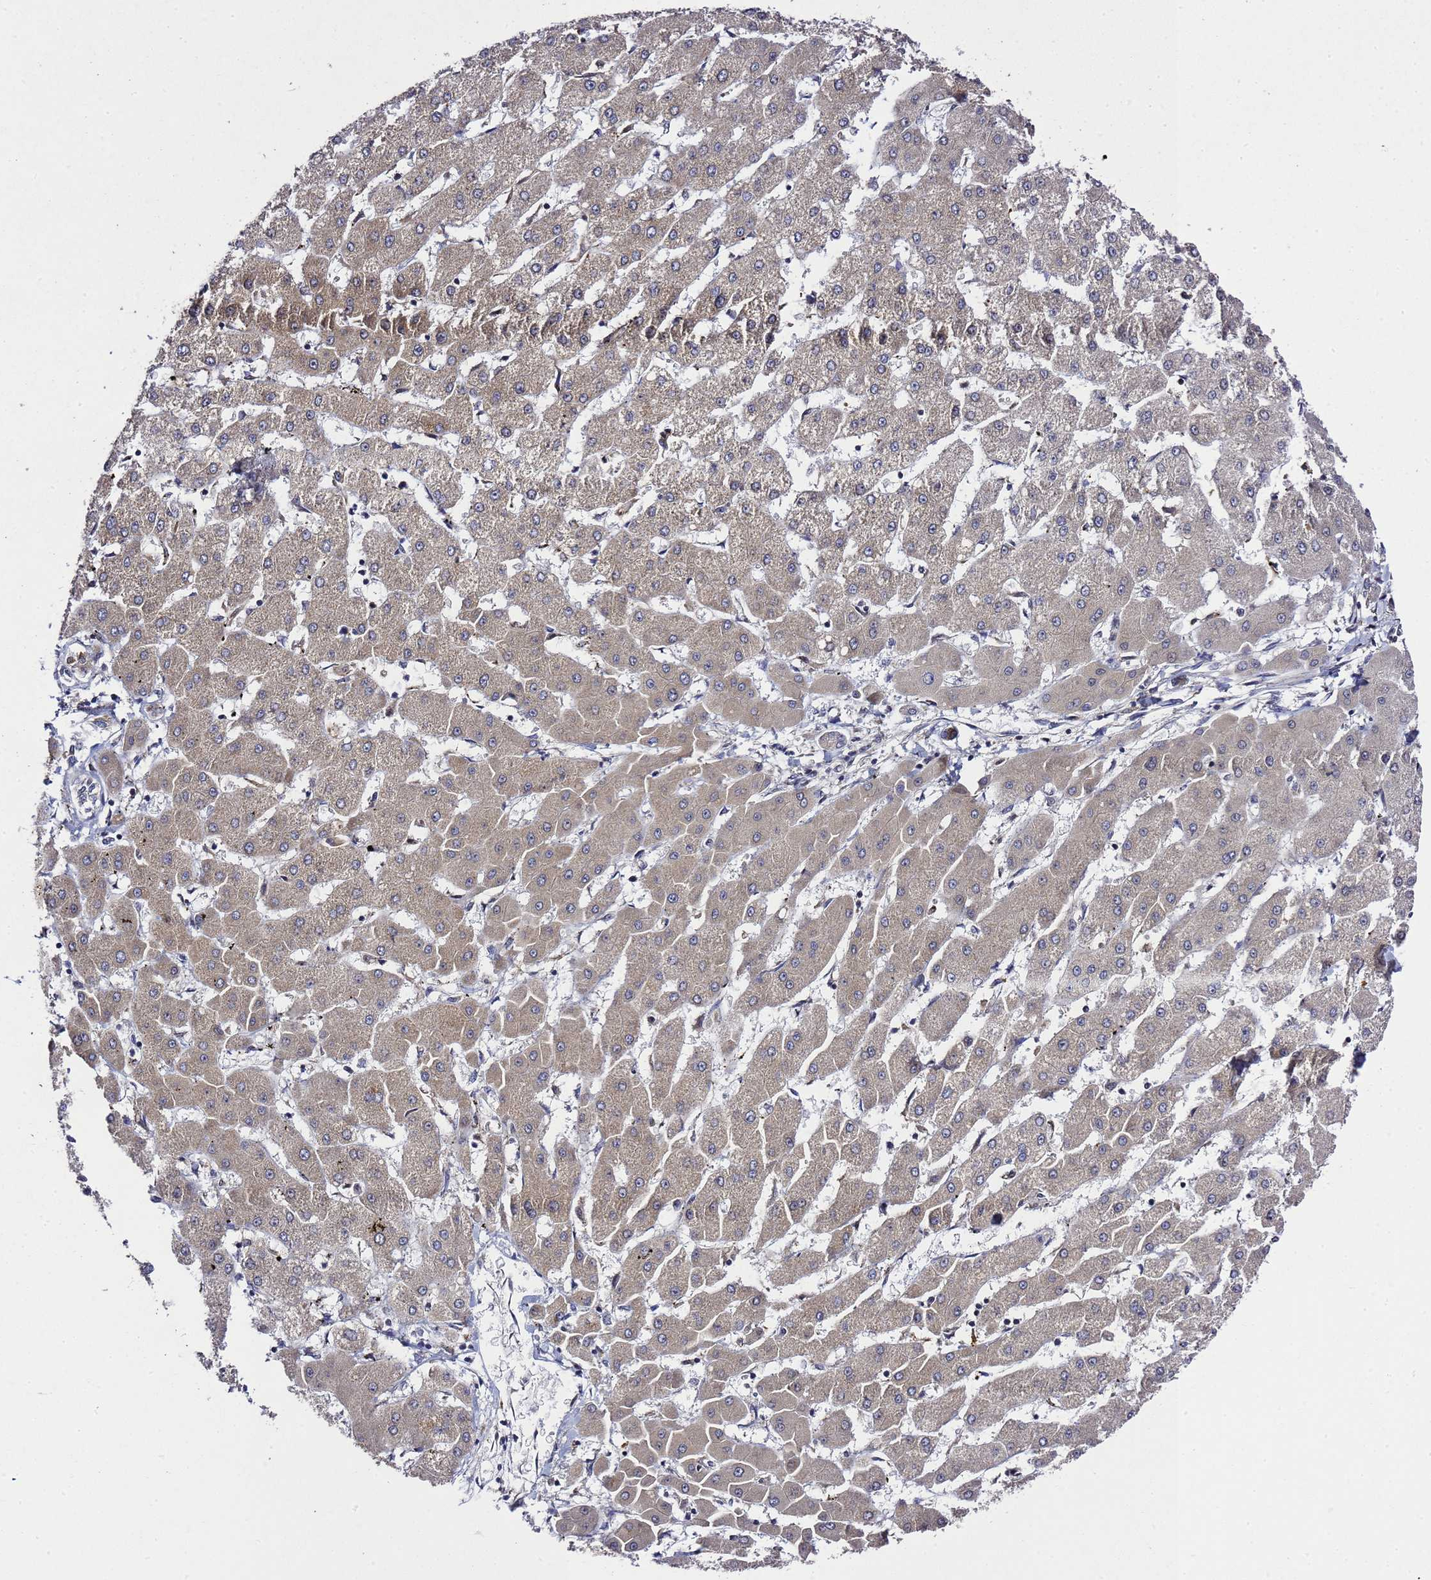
{"staining": {"intensity": "weak", "quantity": "<25%", "location": "cytoplasmic/membranous"}, "tissue": "liver cancer", "cell_type": "Tumor cells", "image_type": "cancer", "snomed": [{"axis": "morphology", "description": "Cholangiocarcinoma"}, {"axis": "topography", "description": "Liver"}], "caption": "An IHC micrograph of liver cholangiocarcinoma is shown. There is no staining in tumor cells of liver cholangiocarcinoma. (DAB (3,3'-diaminobenzidine) IHC visualized using brightfield microscopy, high magnification).", "gene": "ALG3", "patient": {"sex": "male", "age": 59}}